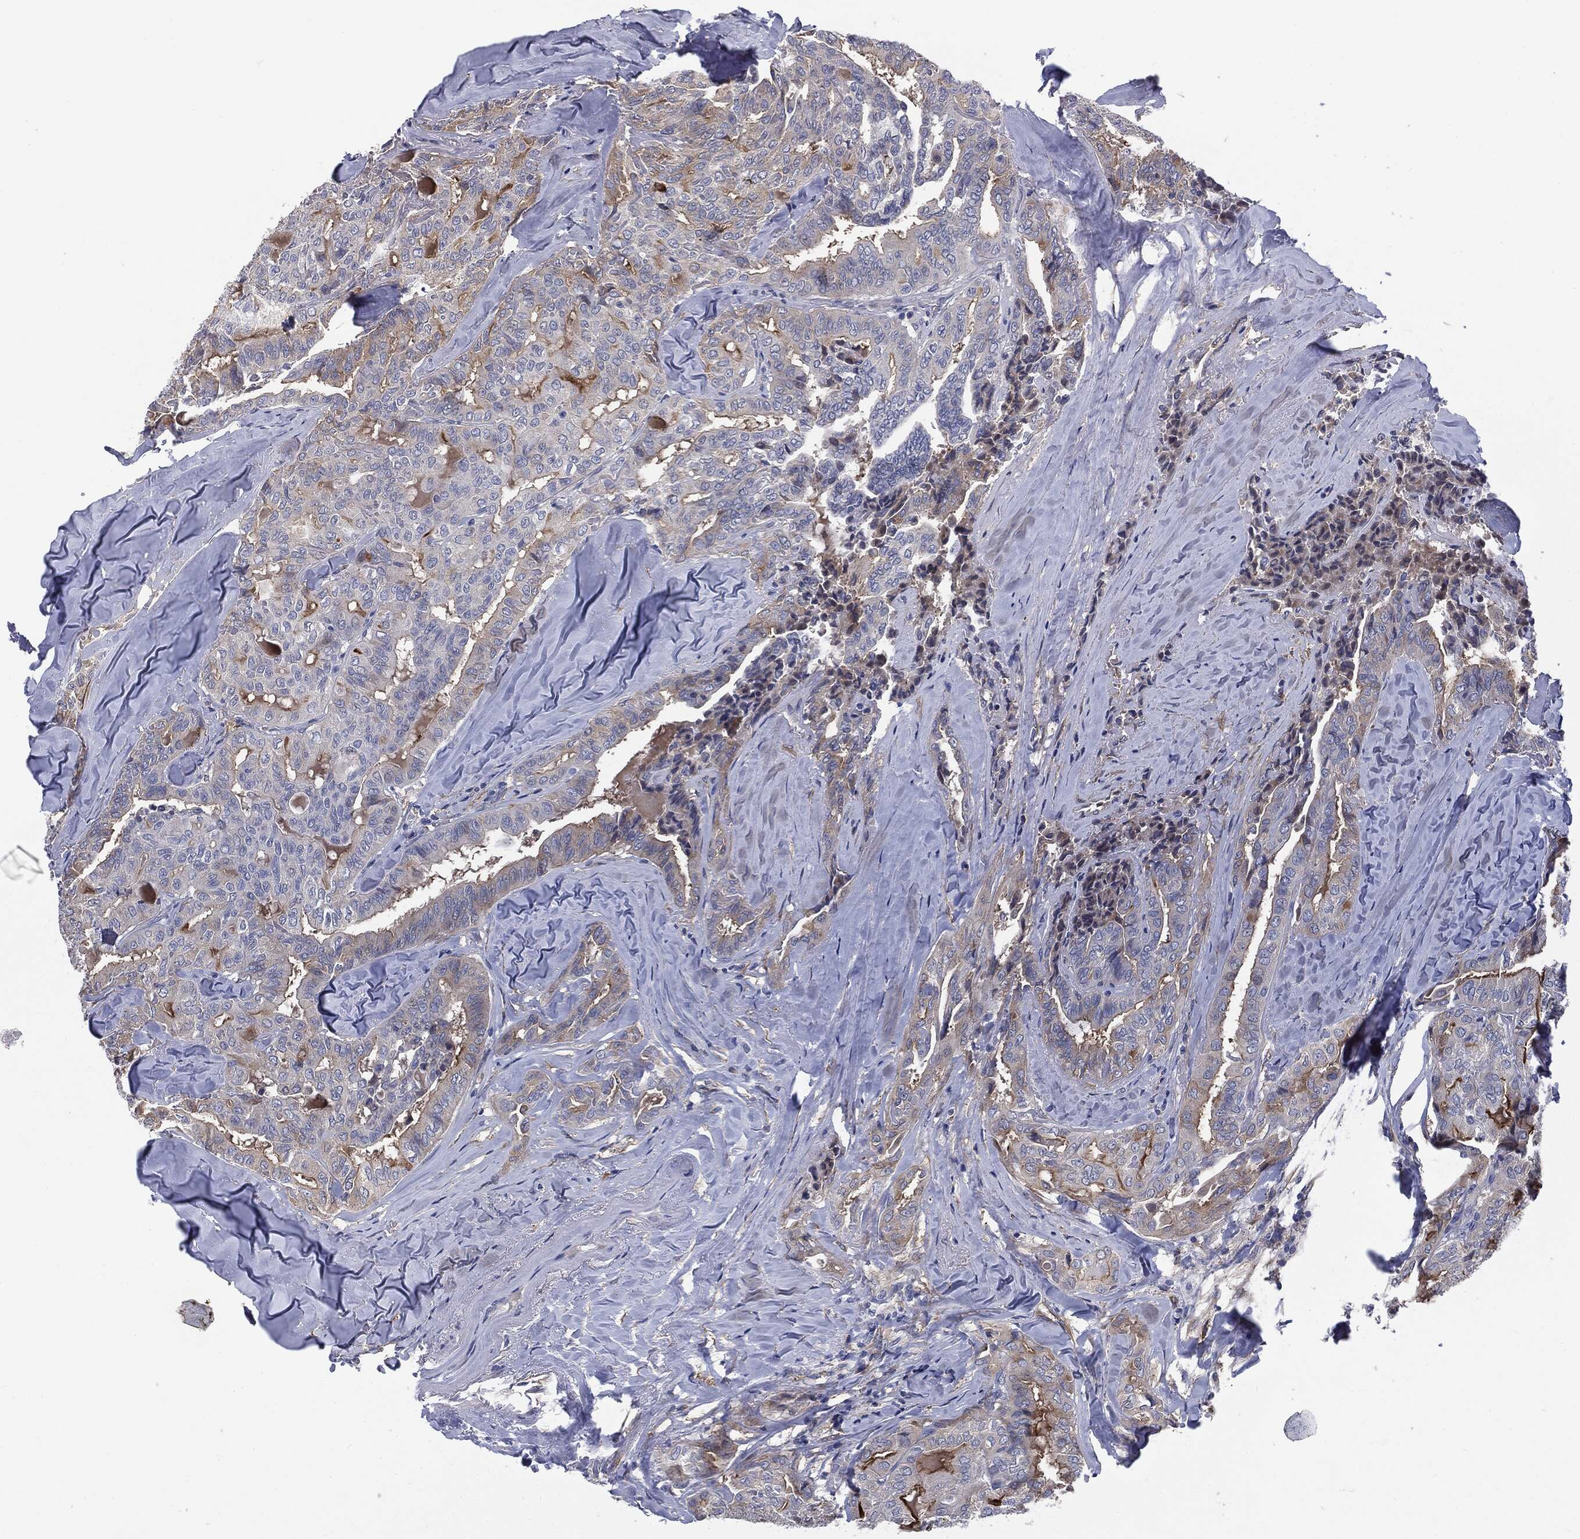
{"staining": {"intensity": "moderate", "quantity": "<25%", "location": "cytoplasmic/membranous"}, "tissue": "thyroid cancer", "cell_type": "Tumor cells", "image_type": "cancer", "snomed": [{"axis": "morphology", "description": "Papillary adenocarcinoma, NOS"}, {"axis": "topography", "description": "Thyroid gland"}], "caption": "Tumor cells demonstrate moderate cytoplasmic/membranous expression in about <25% of cells in thyroid cancer.", "gene": "KRT5", "patient": {"sex": "female", "age": 68}}